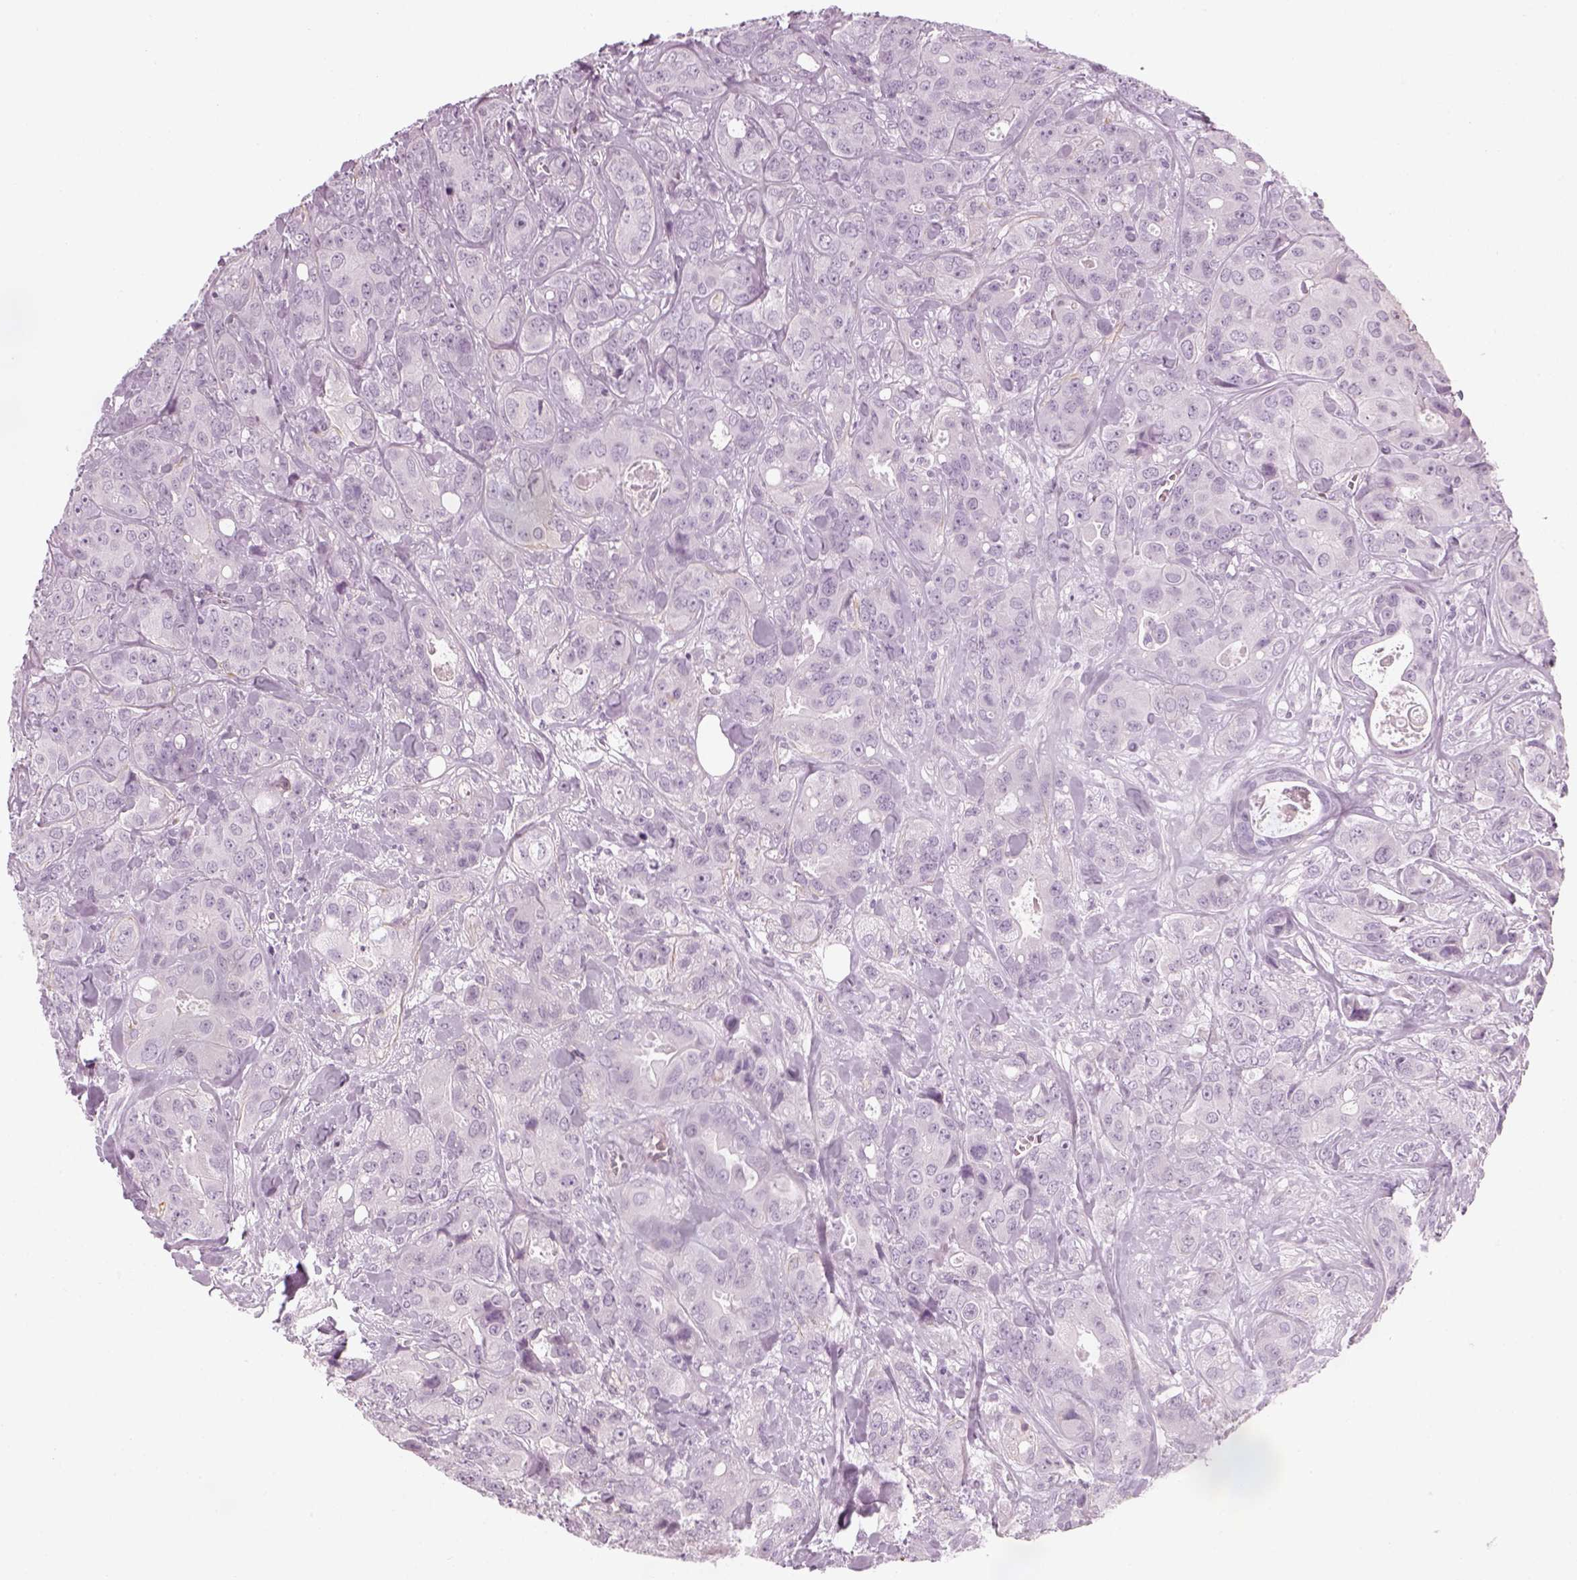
{"staining": {"intensity": "negative", "quantity": "none", "location": "none"}, "tissue": "breast cancer", "cell_type": "Tumor cells", "image_type": "cancer", "snomed": [{"axis": "morphology", "description": "Duct carcinoma"}, {"axis": "topography", "description": "Breast"}], "caption": "Tumor cells are negative for brown protein staining in breast cancer. (DAB (3,3'-diaminobenzidine) immunohistochemistry with hematoxylin counter stain).", "gene": "GAS2L2", "patient": {"sex": "female", "age": 43}}